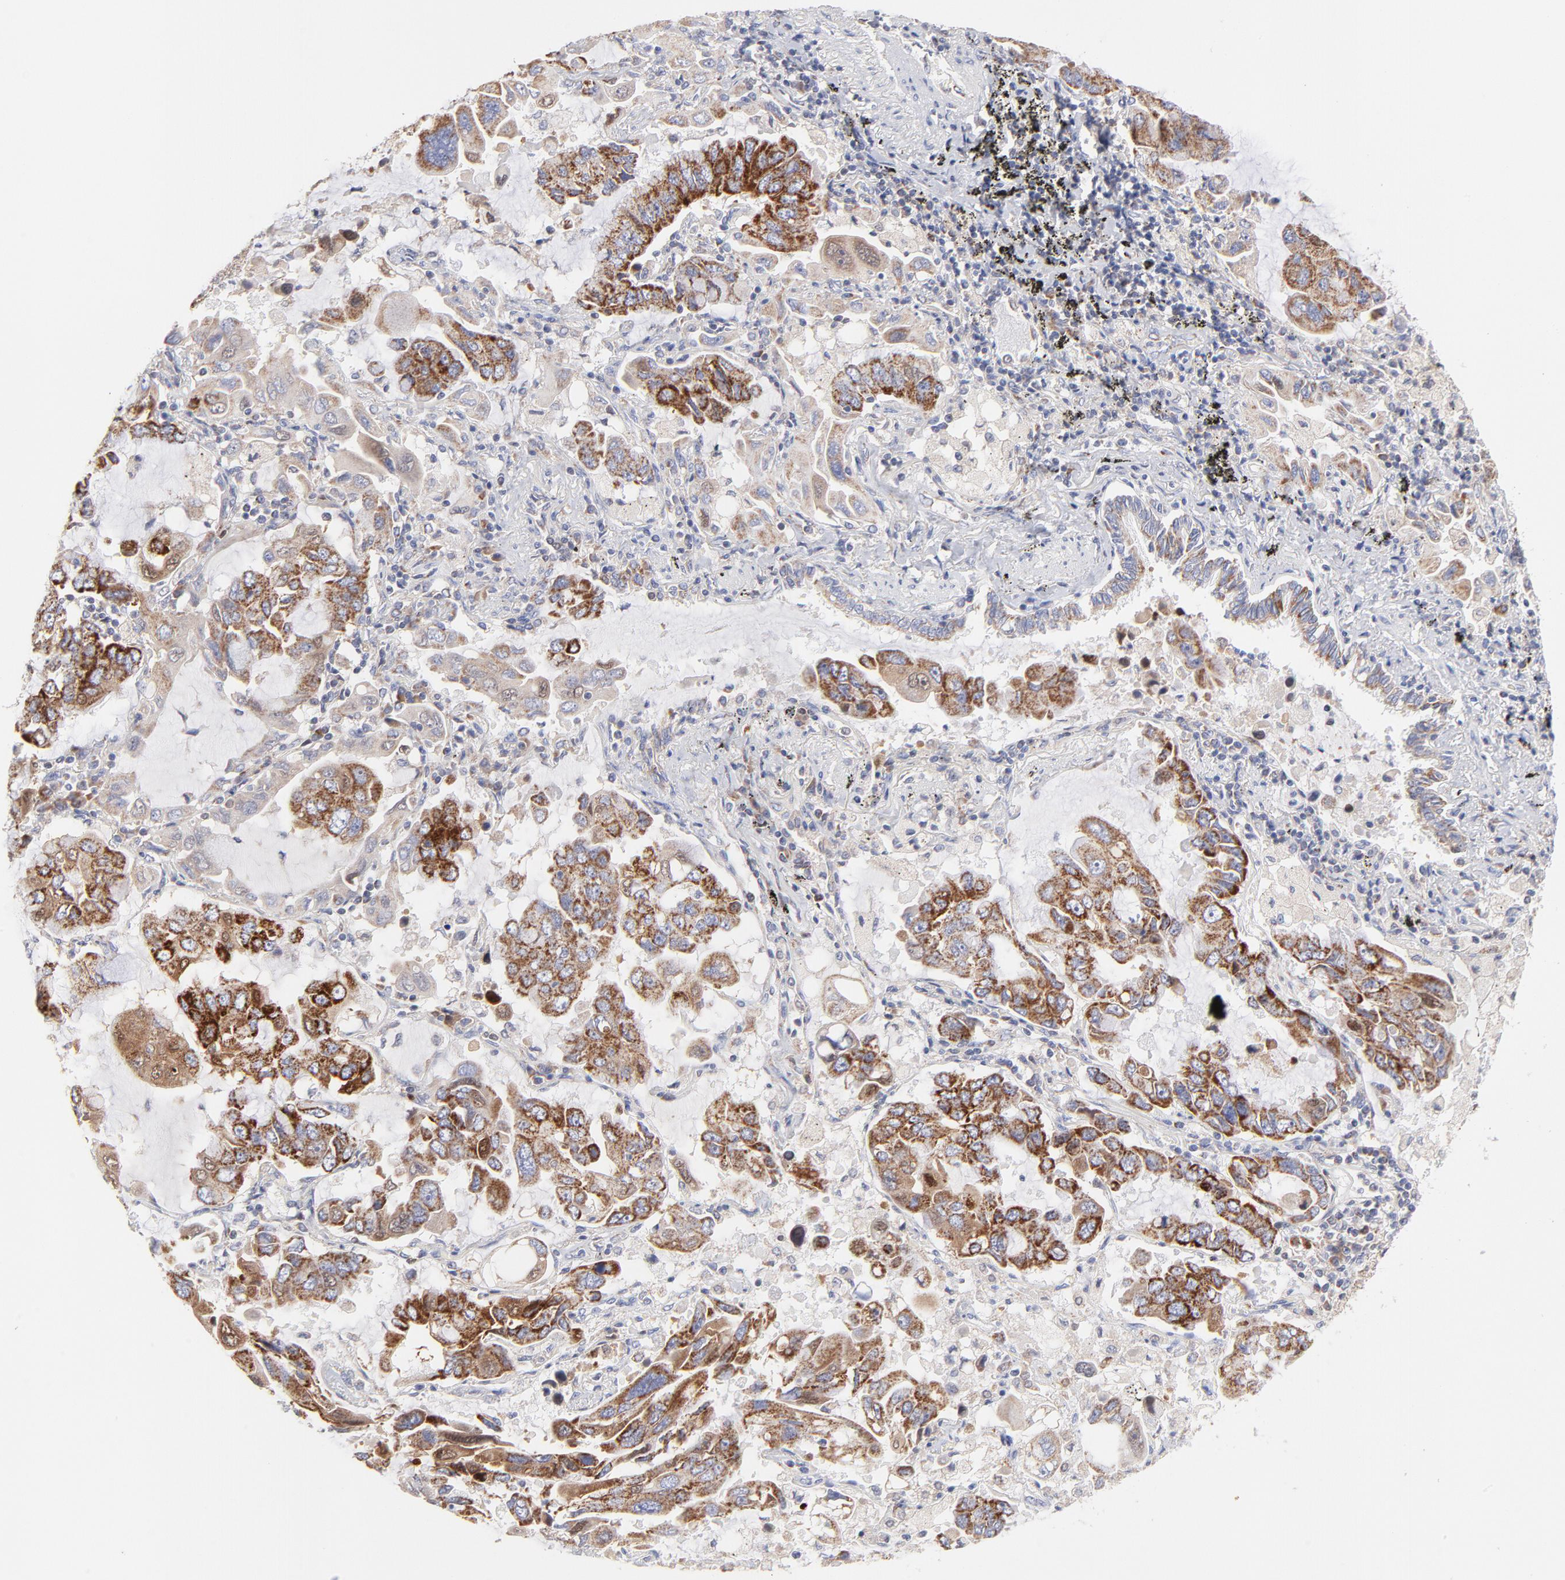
{"staining": {"intensity": "strong", "quantity": "25%-75%", "location": "cytoplasmic/membranous"}, "tissue": "lung cancer", "cell_type": "Tumor cells", "image_type": "cancer", "snomed": [{"axis": "morphology", "description": "Adenocarcinoma, NOS"}, {"axis": "topography", "description": "Lung"}], "caption": "Protein positivity by immunohistochemistry shows strong cytoplasmic/membranous staining in about 25%-75% of tumor cells in lung adenocarcinoma. Using DAB (brown) and hematoxylin (blue) stains, captured at high magnification using brightfield microscopy.", "gene": "TIMM8A", "patient": {"sex": "male", "age": 64}}